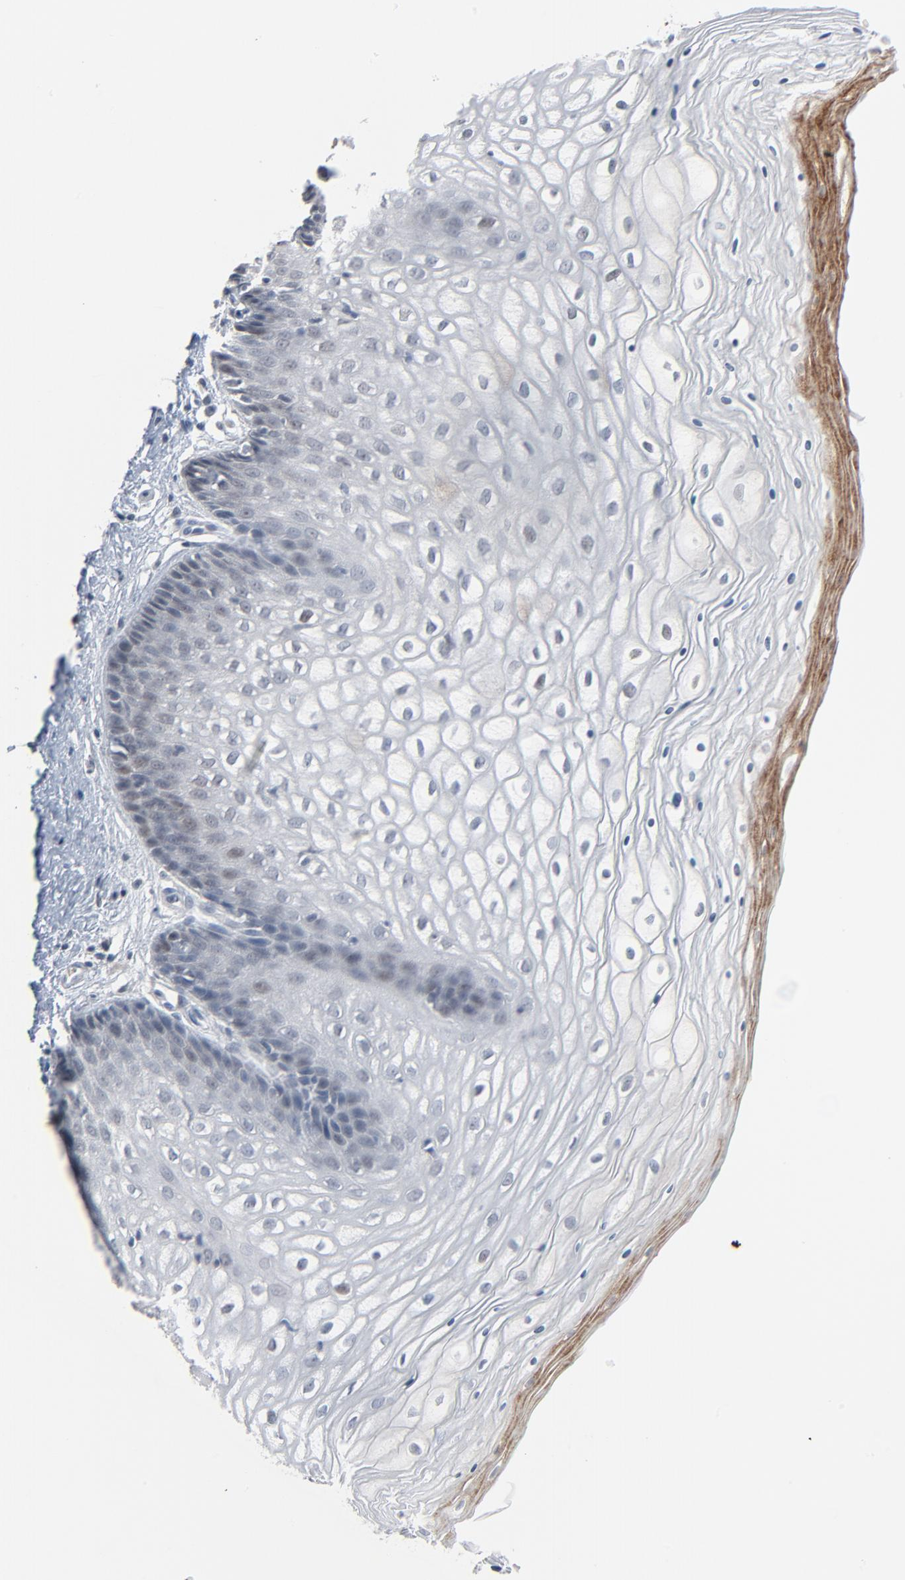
{"staining": {"intensity": "negative", "quantity": "none", "location": "none"}, "tissue": "vagina", "cell_type": "Squamous epithelial cells", "image_type": "normal", "snomed": [{"axis": "morphology", "description": "Normal tissue, NOS"}, {"axis": "topography", "description": "Vagina"}], "caption": "Normal vagina was stained to show a protein in brown. There is no significant positivity in squamous epithelial cells. (Brightfield microscopy of DAB immunohistochemistry at high magnification).", "gene": "SAGE1", "patient": {"sex": "female", "age": 34}}